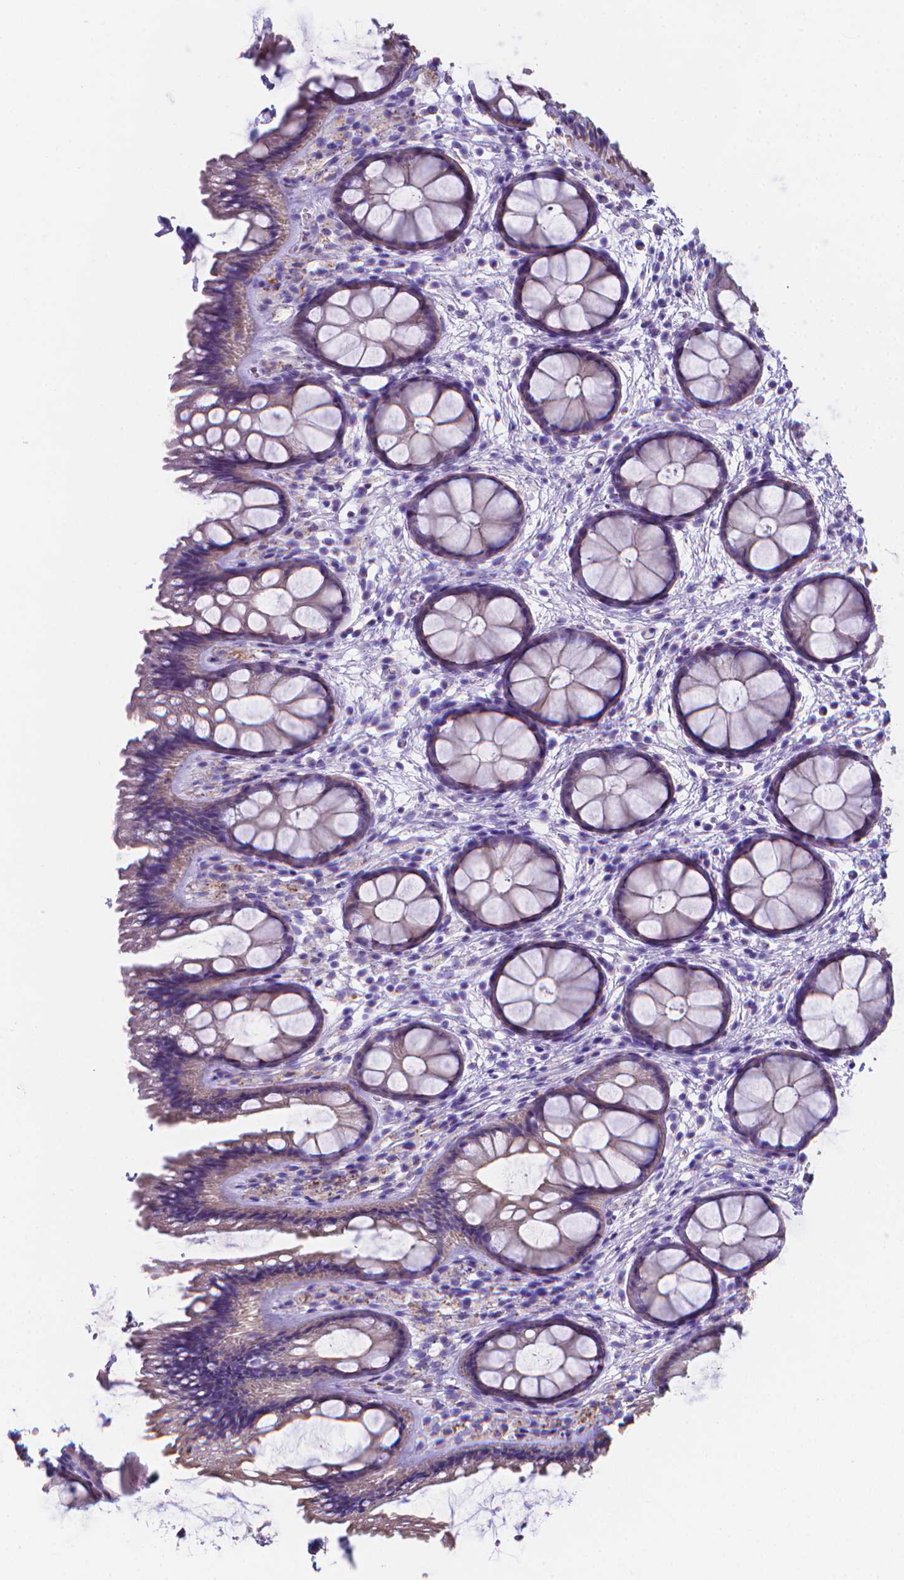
{"staining": {"intensity": "weak", "quantity": "25%-75%", "location": "cytoplasmic/membranous"}, "tissue": "rectum", "cell_type": "Glandular cells", "image_type": "normal", "snomed": [{"axis": "morphology", "description": "Normal tissue, NOS"}, {"axis": "topography", "description": "Rectum"}], "caption": "A high-resolution photomicrograph shows immunohistochemistry (IHC) staining of unremarkable rectum, which demonstrates weak cytoplasmic/membranous staining in about 25%-75% of glandular cells. The protein is stained brown, and the nuclei are stained in blue (DAB (3,3'-diaminobenzidine) IHC with brightfield microscopy, high magnification).", "gene": "LRRC73", "patient": {"sex": "female", "age": 62}}